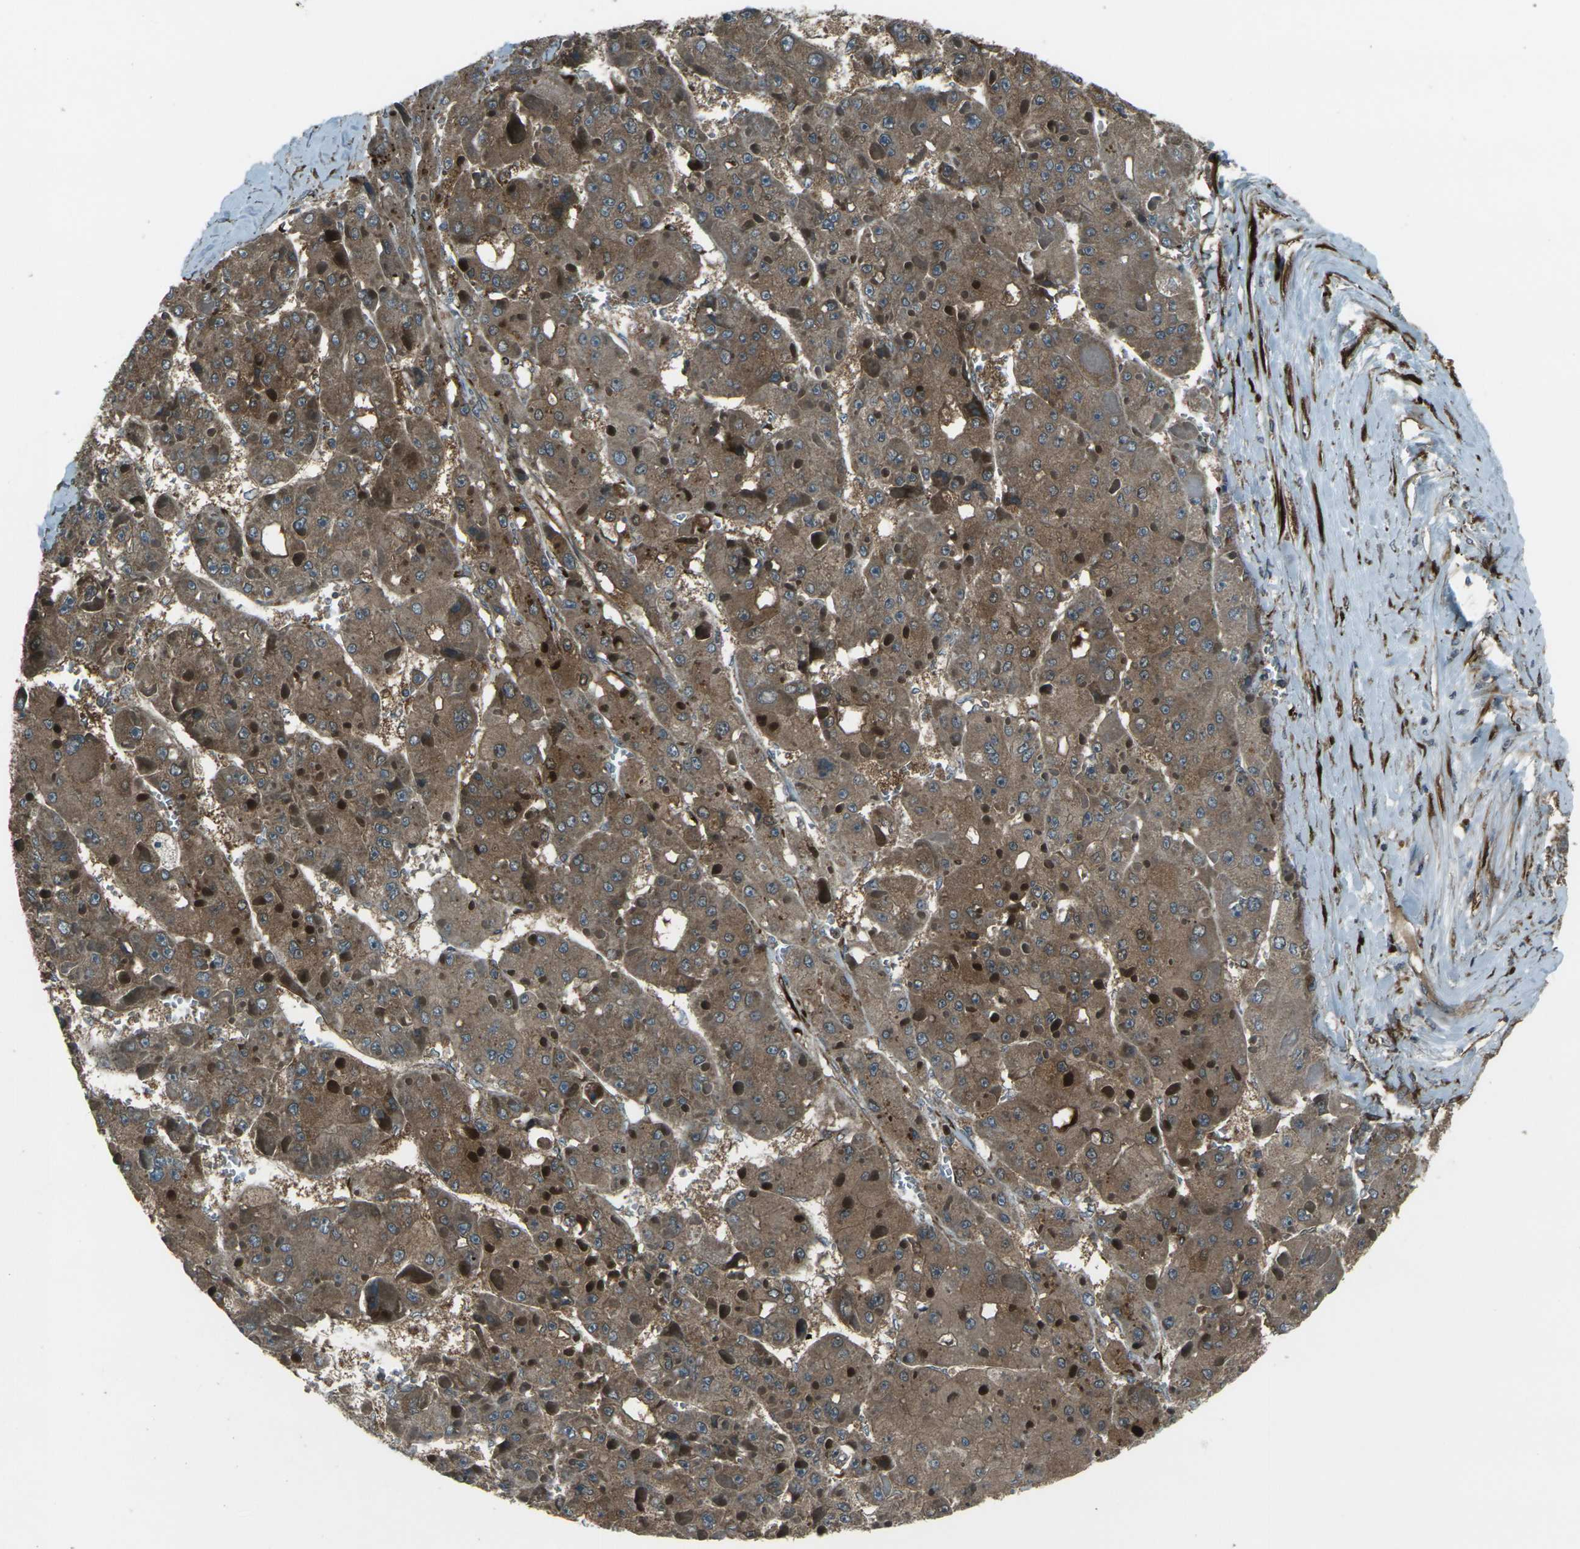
{"staining": {"intensity": "moderate", "quantity": ">75%", "location": "cytoplasmic/membranous"}, "tissue": "liver cancer", "cell_type": "Tumor cells", "image_type": "cancer", "snomed": [{"axis": "morphology", "description": "Carcinoma, Hepatocellular, NOS"}, {"axis": "topography", "description": "Liver"}], "caption": "Liver cancer tissue exhibits moderate cytoplasmic/membranous staining in about >75% of tumor cells", "gene": "LSMEM1", "patient": {"sex": "female", "age": 73}}